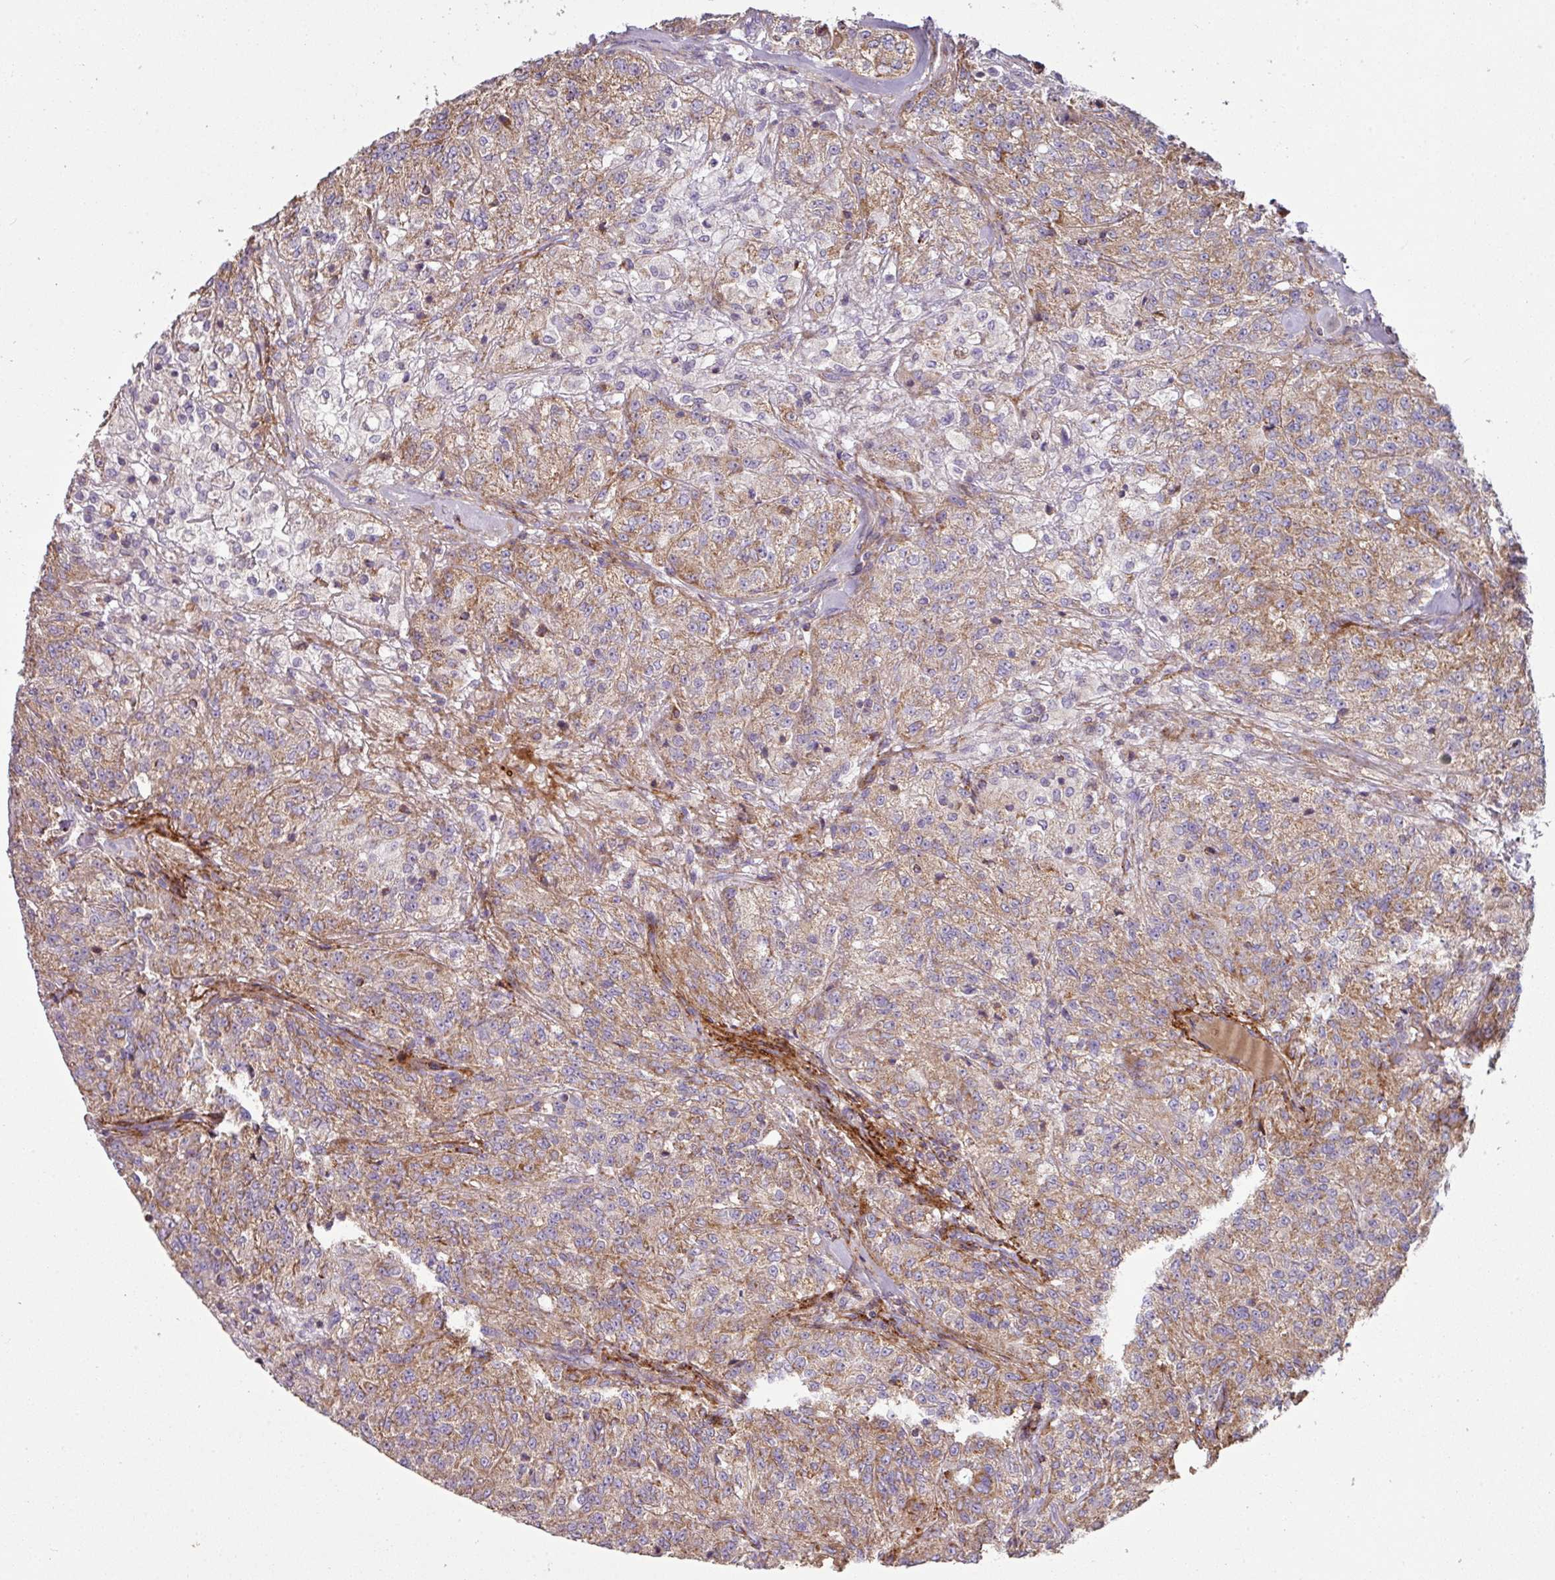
{"staining": {"intensity": "moderate", "quantity": ">75%", "location": "cytoplasmic/membranous"}, "tissue": "renal cancer", "cell_type": "Tumor cells", "image_type": "cancer", "snomed": [{"axis": "morphology", "description": "Adenocarcinoma, NOS"}, {"axis": "topography", "description": "Kidney"}], "caption": "About >75% of tumor cells in adenocarcinoma (renal) show moderate cytoplasmic/membranous protein staining as visualized by brown immunohistochemical staining.", "gene": "SQOR", "patient": {"sex": "female", "age": 63}}